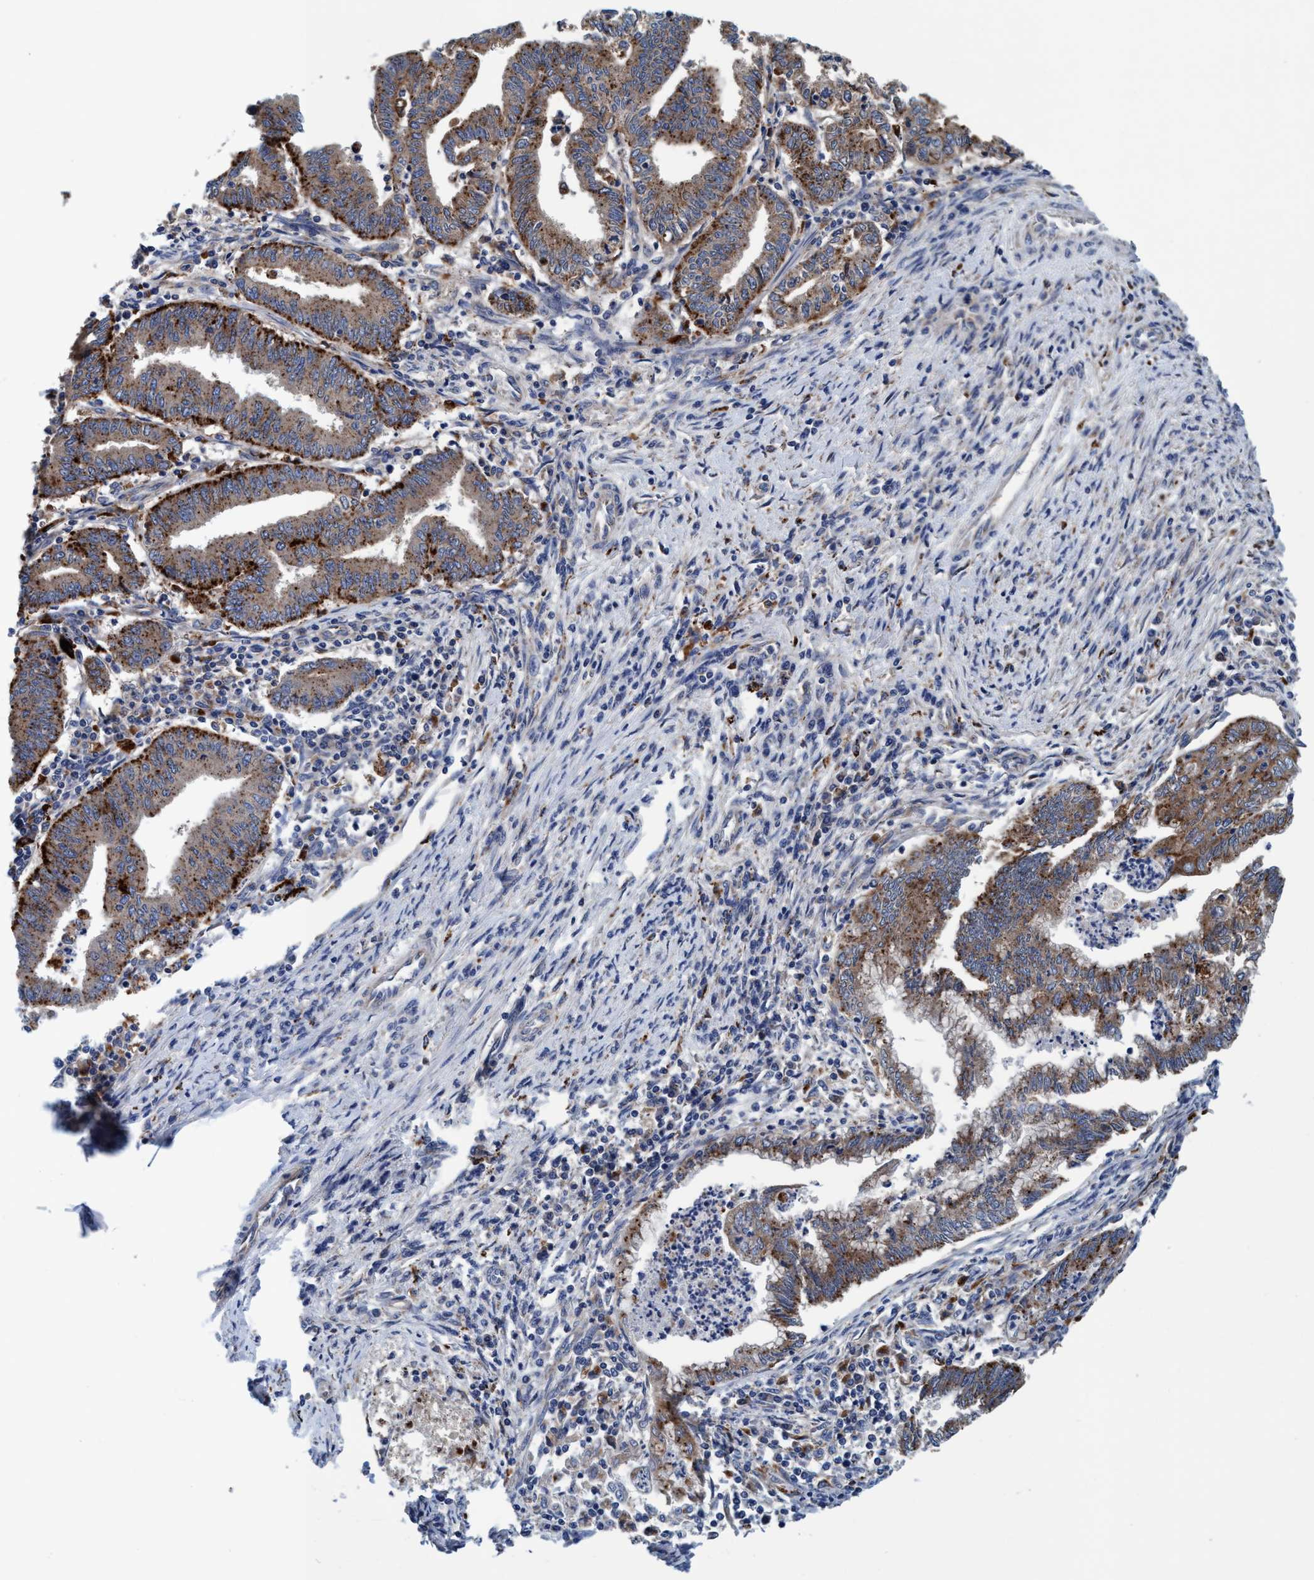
{"staining": {"intensity": "moderate", "quantity": ">75%", "location": "cytoplasmic/membranous"}, "tissue": "endometrial cancer", "cell_type": "Tumor cells", "image_type": "cancer", "snomed": [{"axis": "morphology", "description": "Polyp, NOS"}, {"axis": "morphology", "description": "Adenocarcinoma, NOS"}, {"axis": "morphology", "description": "Adenoma, NOS"}, {"axis": "topography", "description": "Endometrium"}], "caption": "Immunohistochemistry (IHC) histopathology image of neoplastic tissue: human endometrial cancer stained using immunohistochemistry shows medium levels of moderate protein expression localized specifically in the cytoplasmic/membranous of tumor cells, appearing as a cytoplasmic/membranous brown color.", "gene": "ENDOG", "patient": {"sex": "female", "age": 79}}